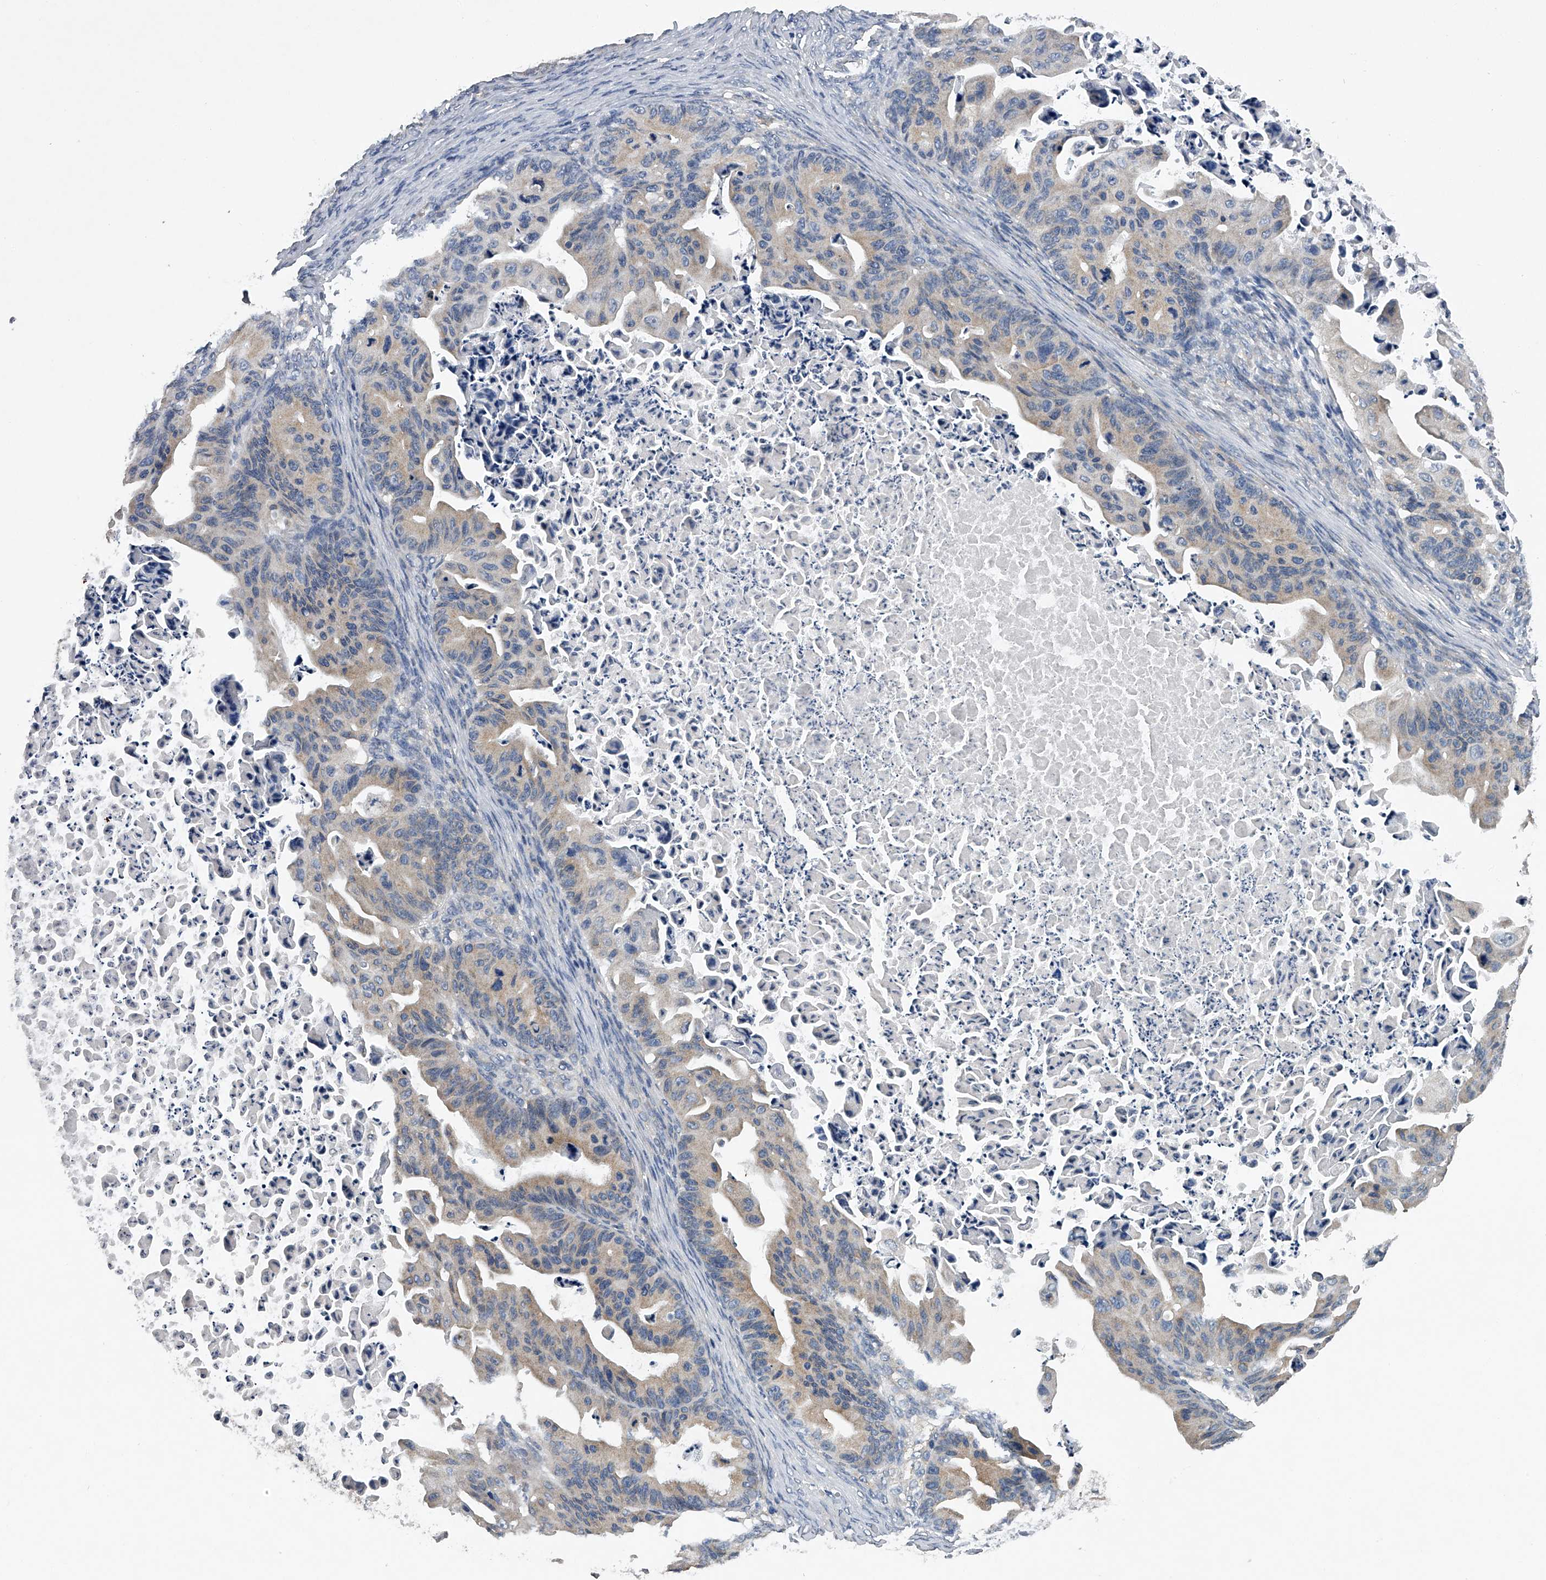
{"staining": {"intensity": "weak", "quantity": "25%-75%", "location": "cytoplasmic/membranous"}, "tissue": "ovarian cancer", "cell_type": "Tumor cells", "image_type": "cancer", "snomed": [{"axis": "morphology", "description": "Cystadenocarcinoma, mucinous, NOS"}, {"axis": "topography", "description": "Ovary"}], "caption": "Immunohistochemistry (IHC) of ovarian cancer (mucinous cystadenocarcinoma) demonstrates low levels of weak cytoplasmic/membranous staining in about 25%-75% of tumor cells. (DAB (3,3'-diaminobenzidine) IHC with brightfield microscopy, high magnification).", "gene": "RNF5", "patient": {"sex": "female", "age": 37}}